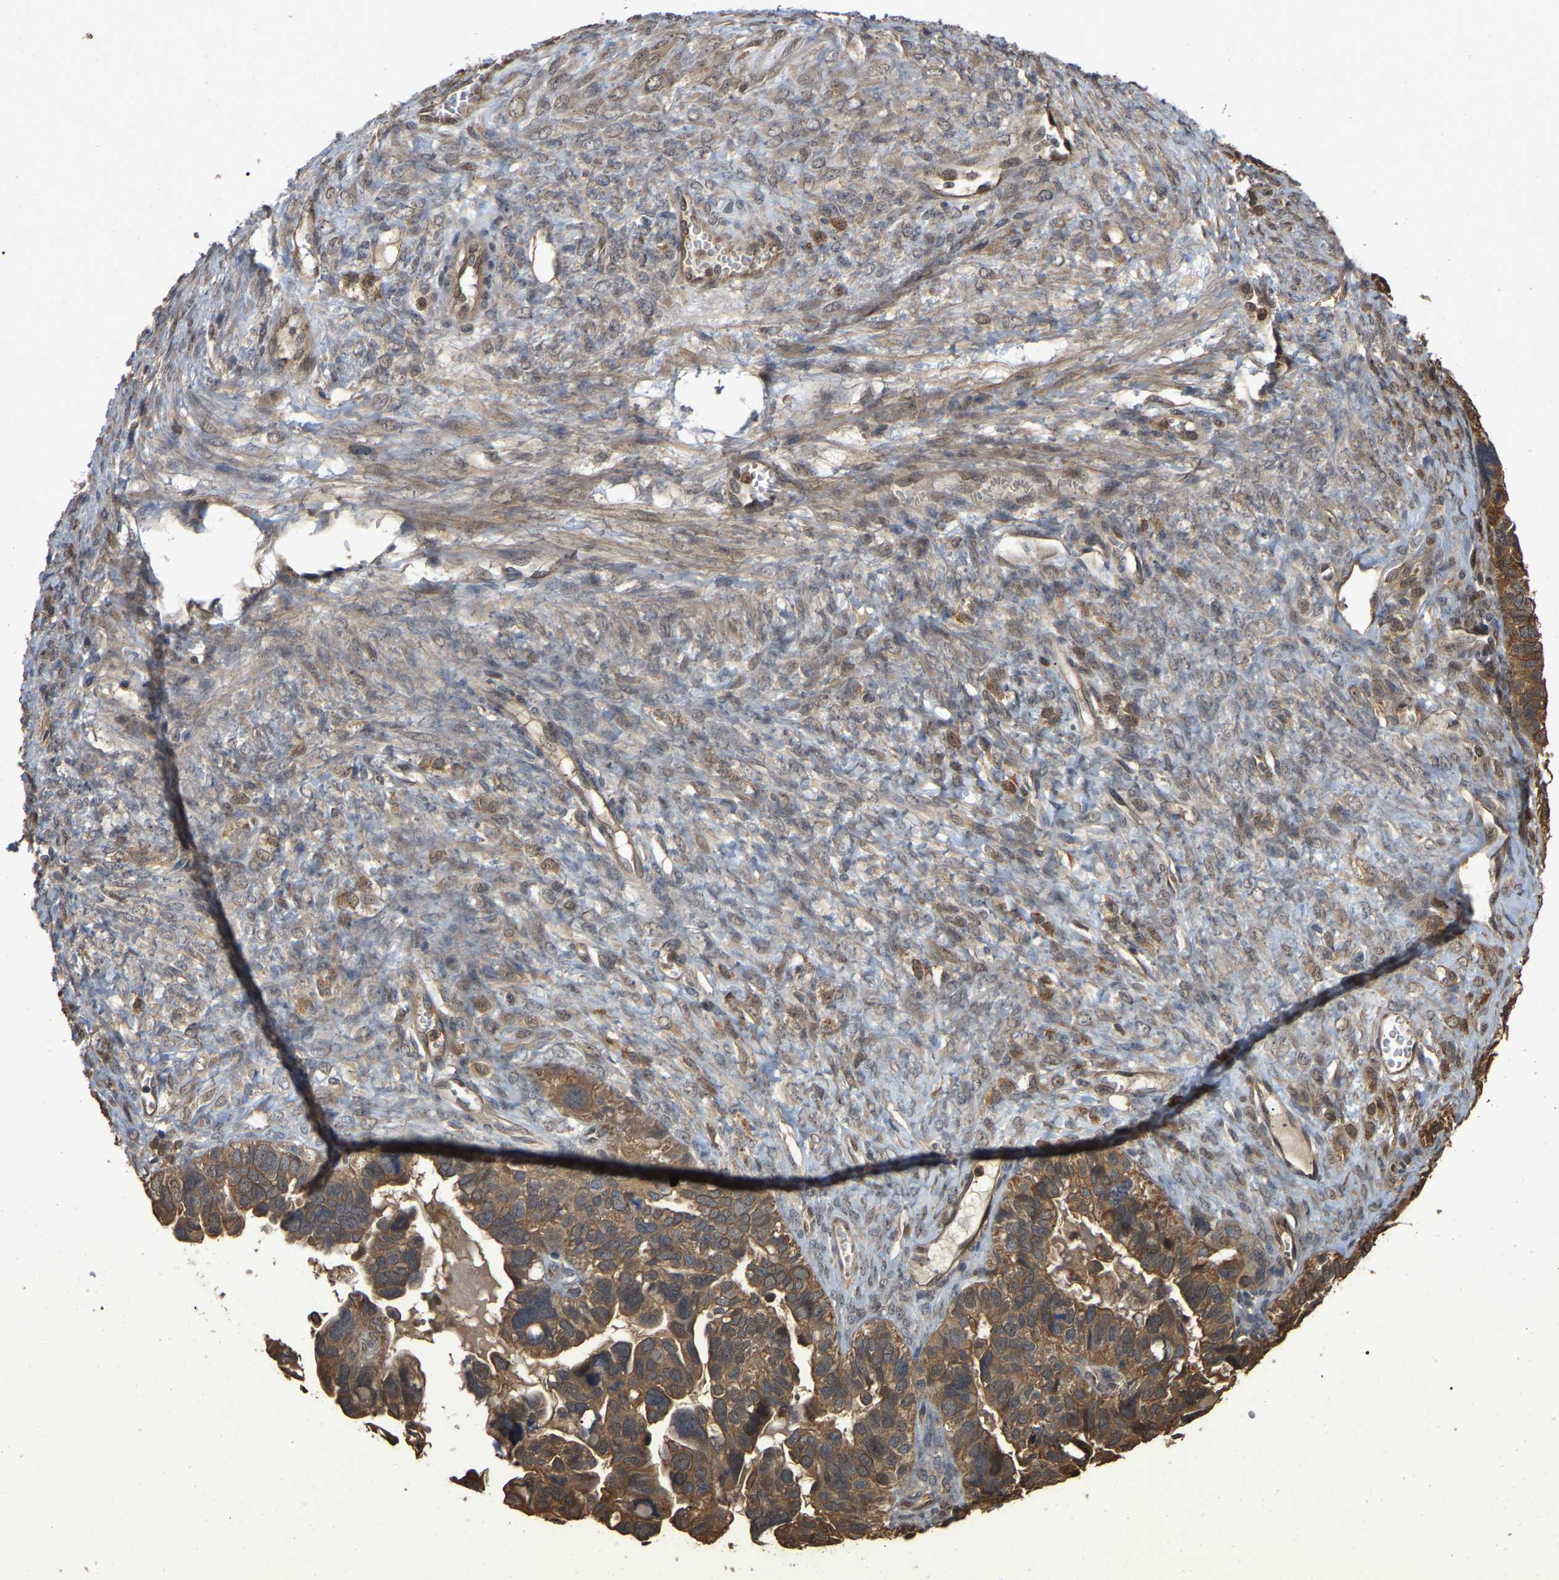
{"staining": {"intensity": "moderate", "quantity": ">75%", "location": "cytoplasmic/membranous"}, "tissue": "ovarian cancer", "cell_type": "Tumor cells", "image_type": "cancer", "snomed": [{"axis": "morphology", "description": "Cystadenocarcinoma, serous, NOS"}, {"axis": "topography", "description": "Ovary"}], "caption": "Moderate cytoplasmic/membranous positivity for a protein is seen in approximately >75% of tumor cells of ovarian serous cystadenocarcinoma using immunohistochemistry (IHC).", "gene": "FAM219A", "patient": {"sex": "female", "age": 79}}